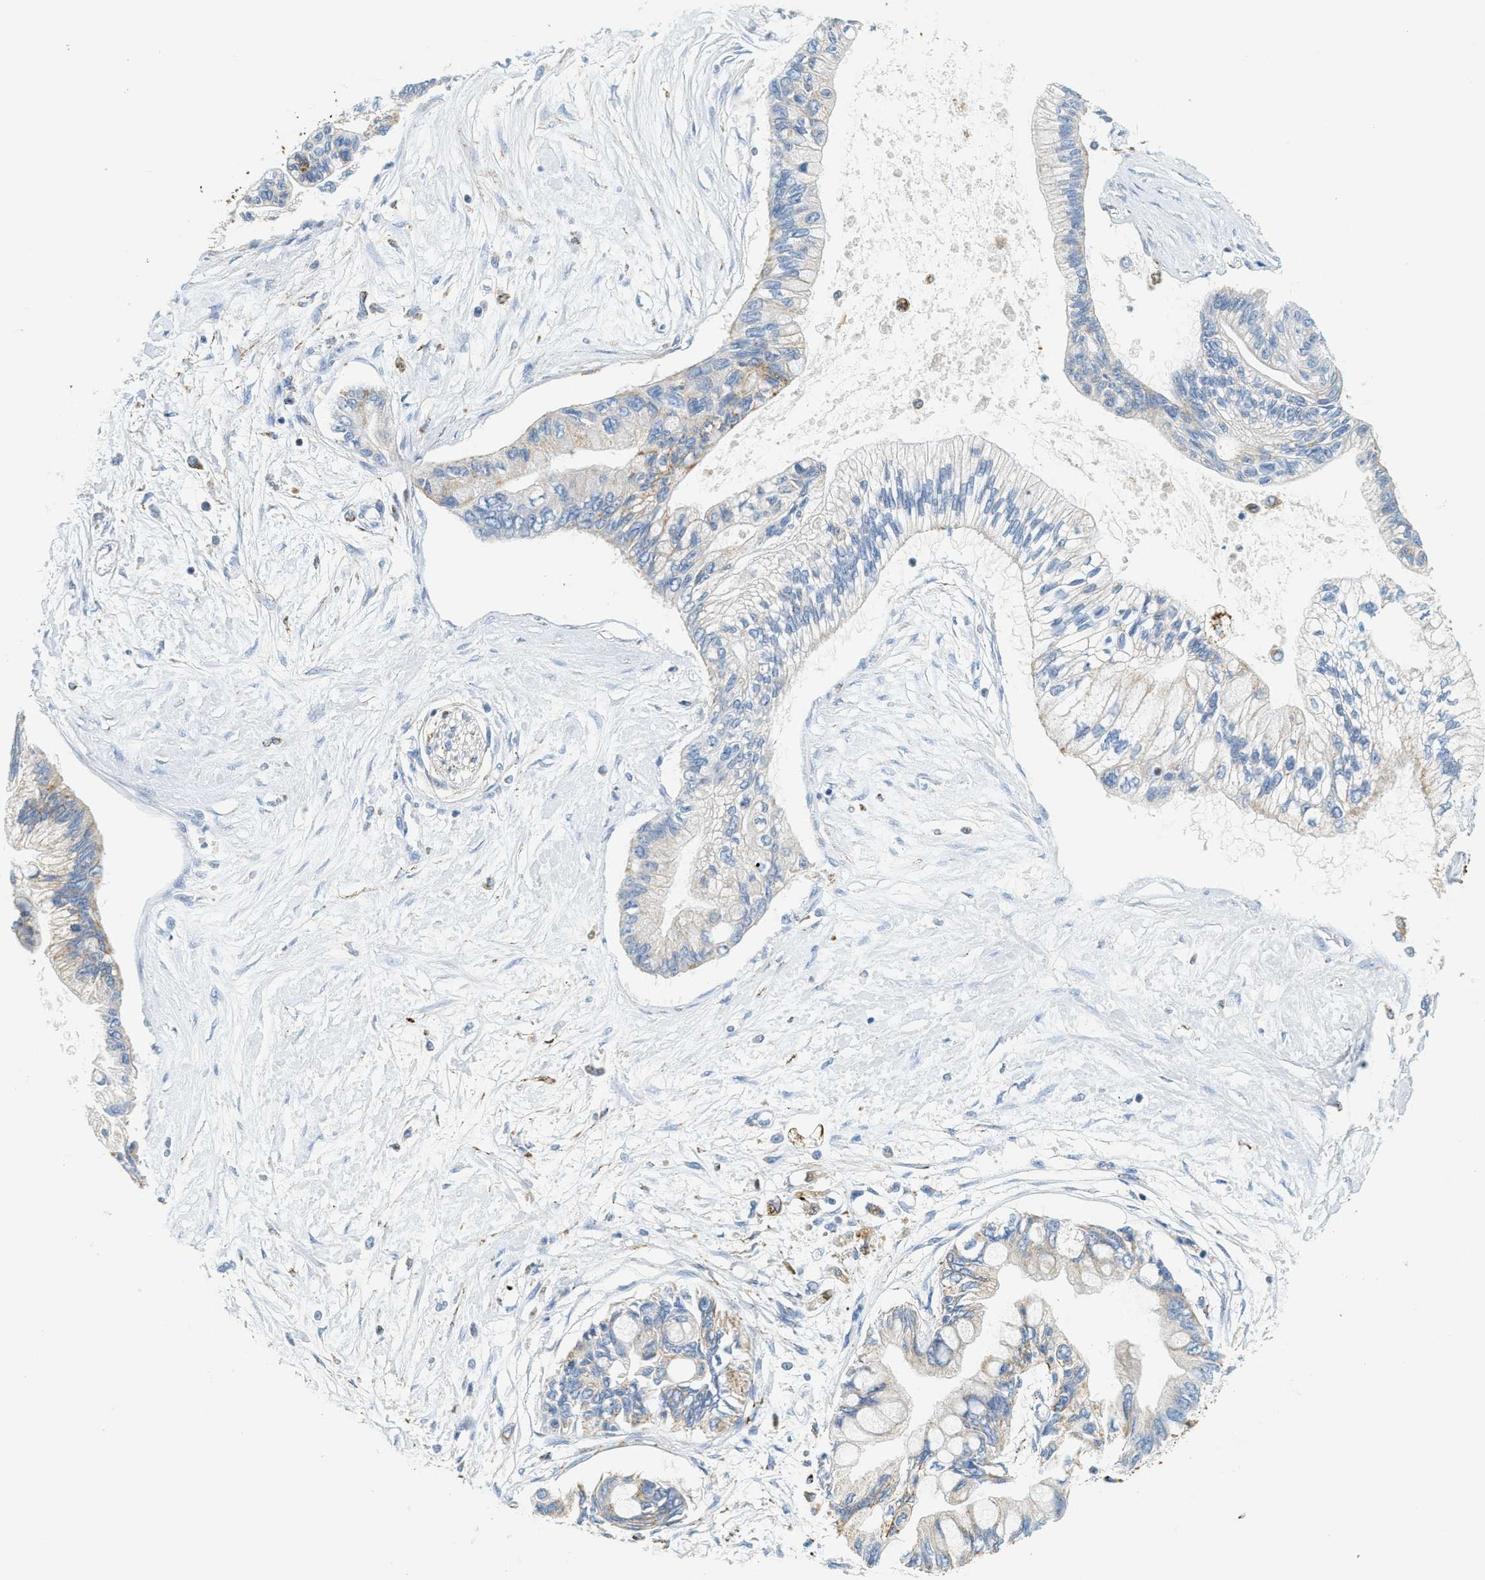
{"staining": {"intensity": "strong", "quantity": "25%-75%", "location": "cytoplasmic/membranous"}, "tissue": "pancreatic cancer", "cell_type": "Tumor cells", "image_type": "cancer", "snomed": [{"axis": "morphology", "description": "Adenocarcinoma, NOS"}, {"axis": "topography", "description": "Pancreas"}], "caption": "The immunohistochemical stain highlights strong cytoplasmic/membranous positivity in tumor cells of pancreatic cancer (adenocarcinoma) tissue. The protein is stained brown, and the nuclei are stained in blue (DAB (3,3'-diaminobenzidine) IHC with brightfield microscopy, high magnification).", "gene": "HLCS", "patient": {"sex": "female", "age": 77}}